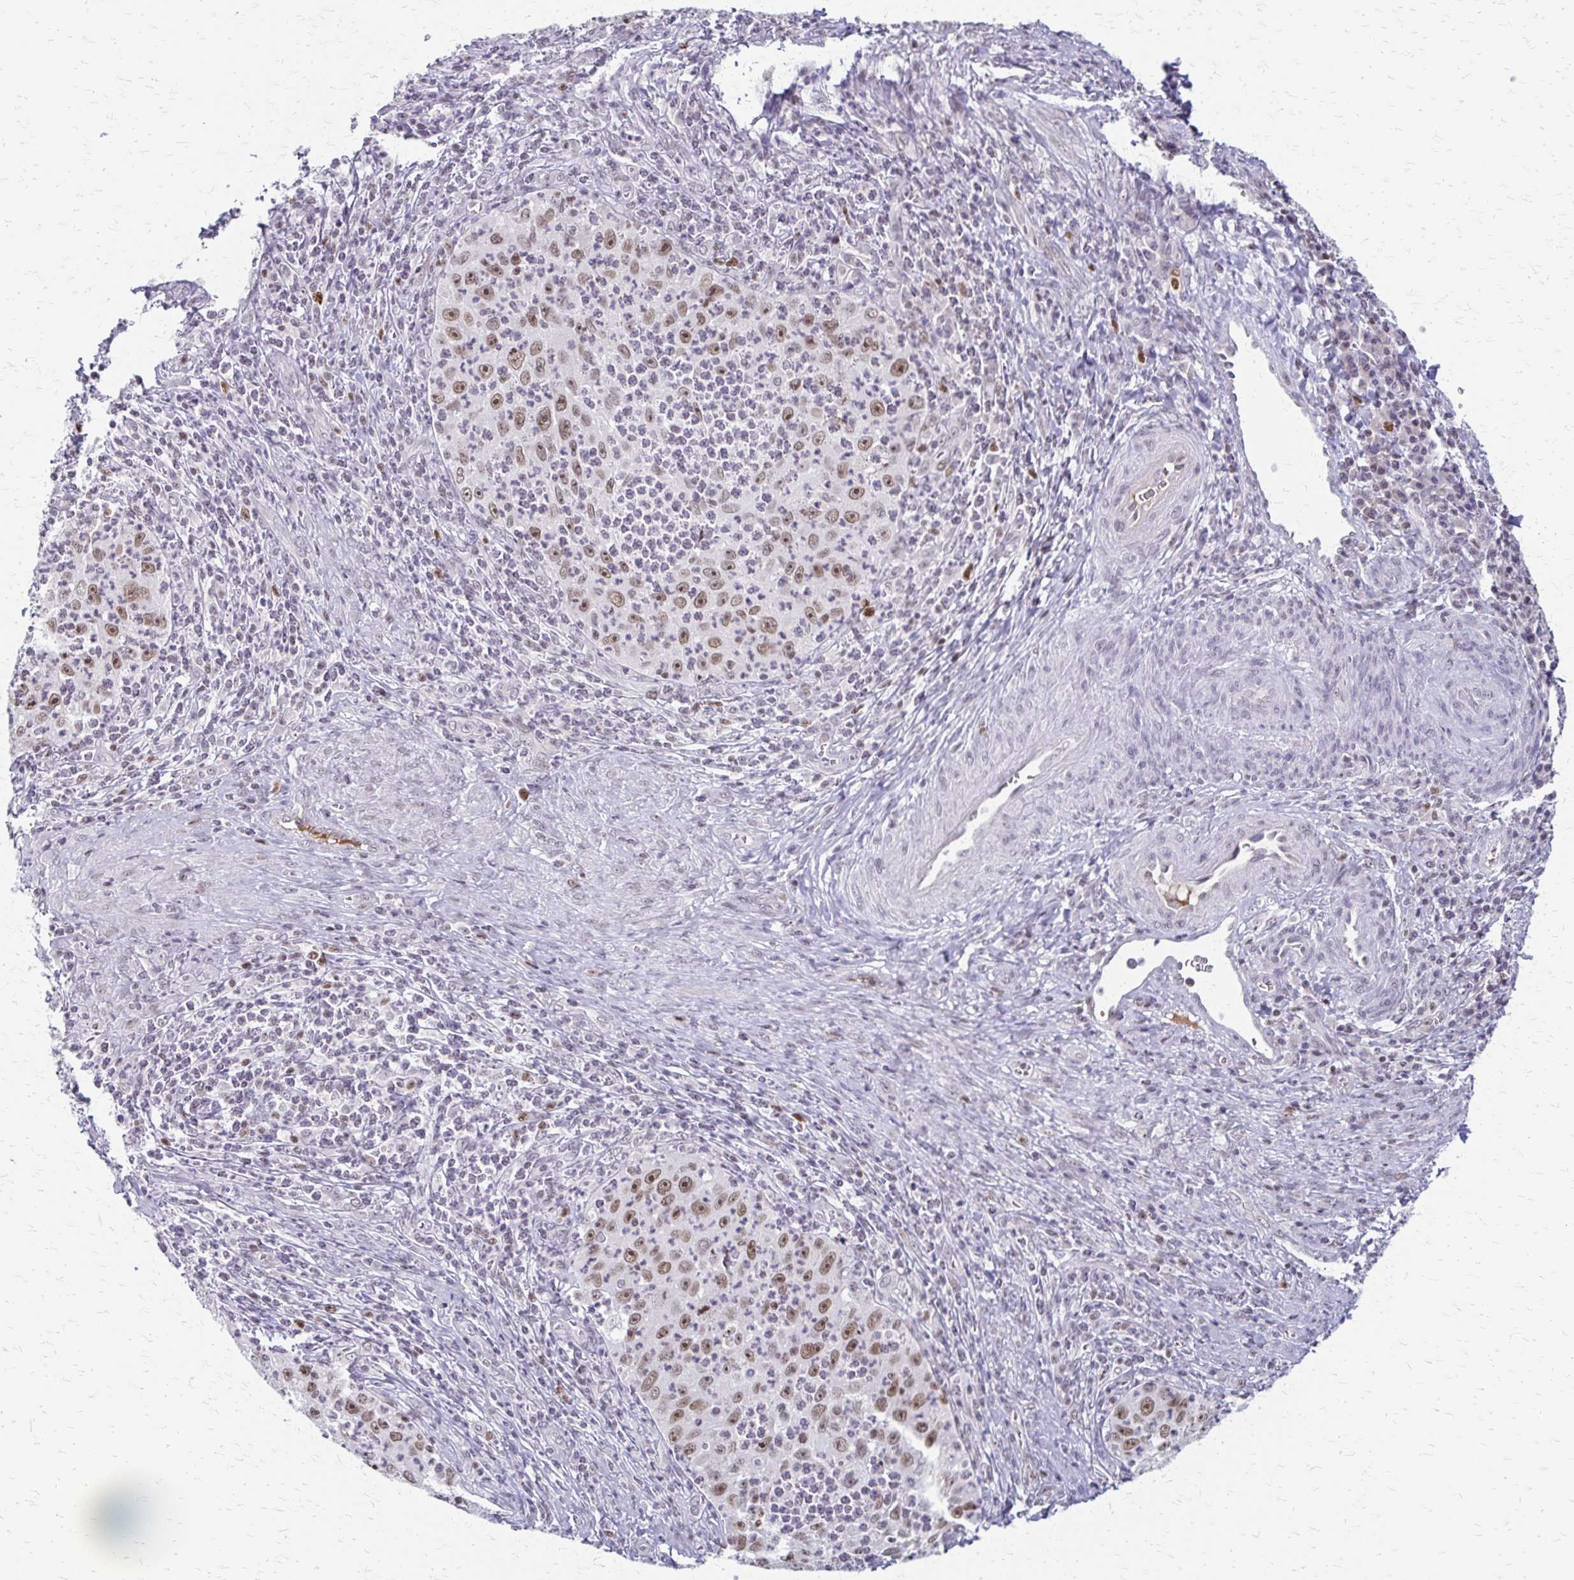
{"staining": {"intensity": "moderate", "quantity": ">75%", "location": "nuclear"}, "tissue": "cervical cancer", "cell_type": "Tumor cells", "image_type": "cancer", "snomed": [{"axis": "morphology", "description": "Squamous cell carcinoma, NOS"}, {"axis": "topography", "description": "Cervix"}], "caption": "The histopathology image shows staining of cervical cancer (squamous cell carcinoma), revealing moderate nuclear protein expression (brown color) within tumor cells. (DAB (3,3'-diaminobenzidine) IHC with brightfield microscopy, high magnification).", "gene": "EED", "patient": {"sex": "female", "age": 30}}